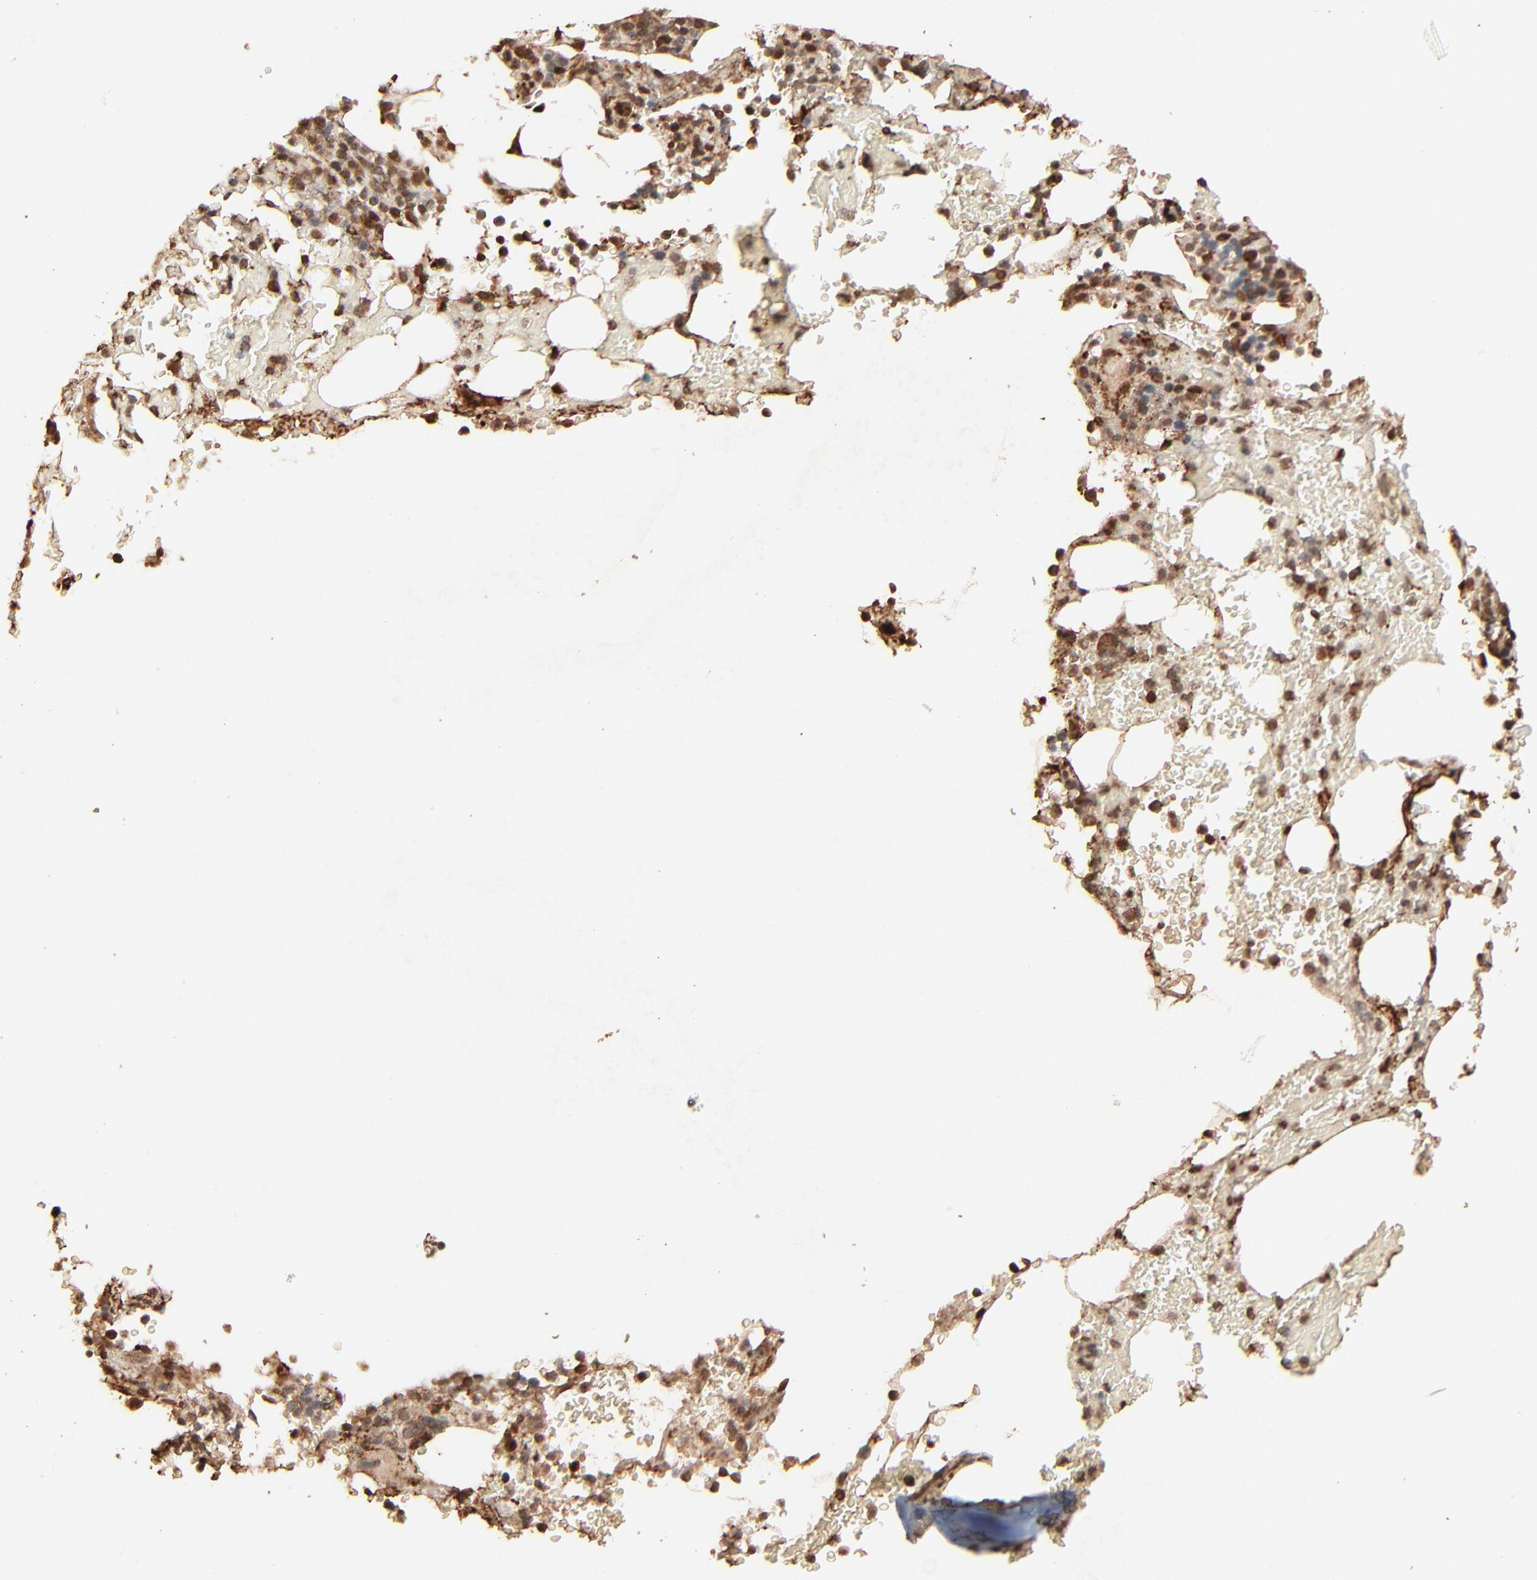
{"staining": {"intensity": "strong", "quantity": "25%-75%", "location": "cytoplasmic/membranous"}, "tissue": "bone marrow", "cell_type": "Hematopoietic cells", "image_type": "normal", "snomed": [{"axis": "morphology", "description": "Normal tissue, NOS"}, {"axis": "topography", "description": "Bone marrow"}], "caption": "Immunohistochemistry (IHC) micrograph of benign bone marrow: bone marrow stained using immunohistochemistry (IHC) shows high levels of strong protein expression localized specifically in the cytoplasmic/membranous of hematopoietic cells, appearing as a cytoplasmic/membranous brown color.", "gene": "FAM227A", "patient": {"sex": "female", "age": 73}}